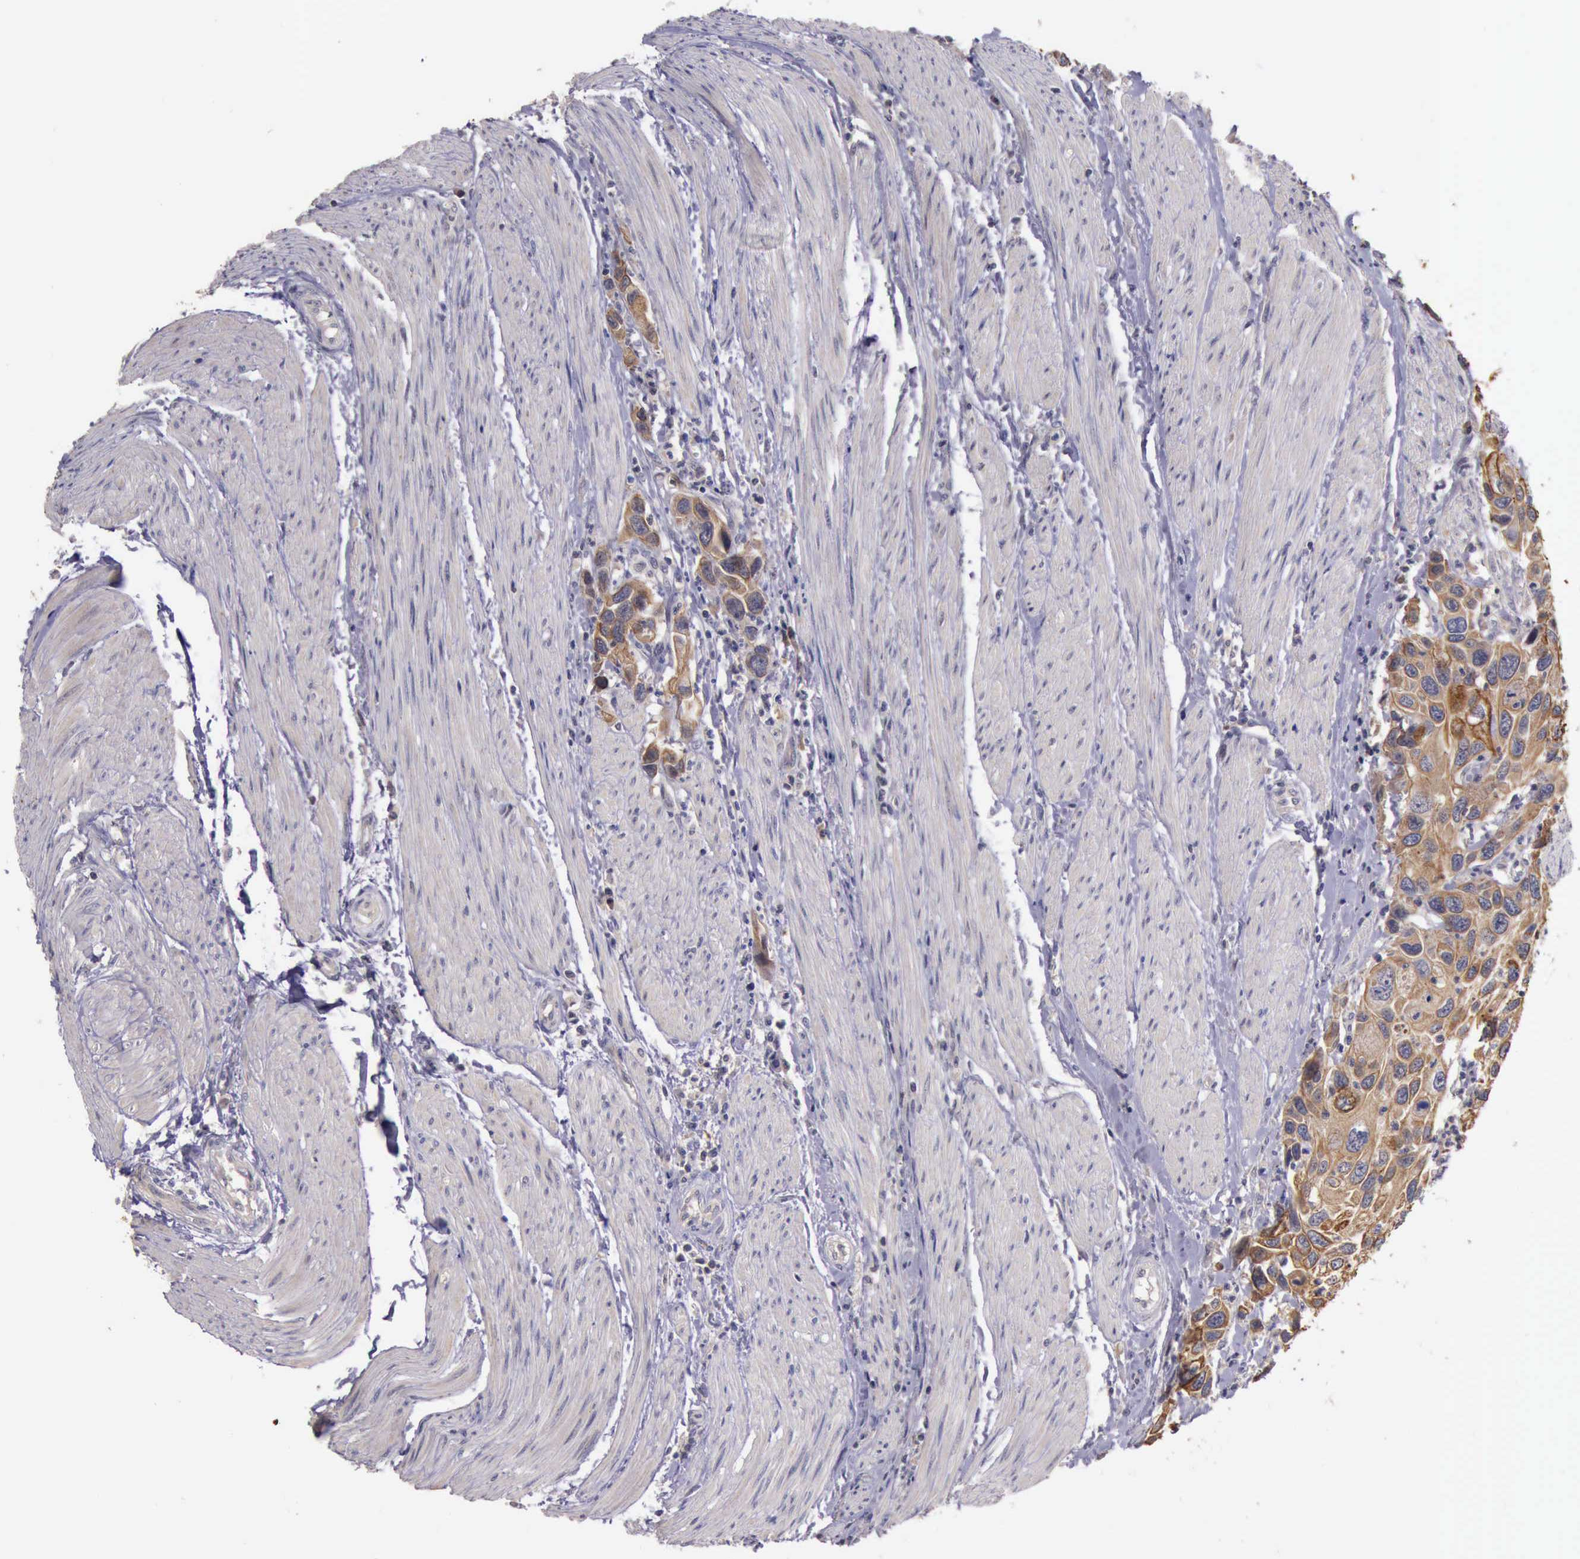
{"staining": {"intensity": "weak", "quantity": ">75%", "location": "cytoplasmic/membranous"}, "tissue": "urothelial cancer", "cell_type": "Tumor cells", "image_type": "cancer", "snomed": [{"axis": "morphology", "description": "Urothelial carcinoma, High grade"}, {"axis": "topography", "description": "Urinary bladder"}], "caption": "Immunohistochemistry (IHC) micrograph of human urothelial cancer stained for a protein (brown), which reveals low levels of weak cytoplasmic/membranous expression in approximately >75% of tumor cells.", "gene": "RAB39B", "patient": {"sex": "male", "age": 66}}